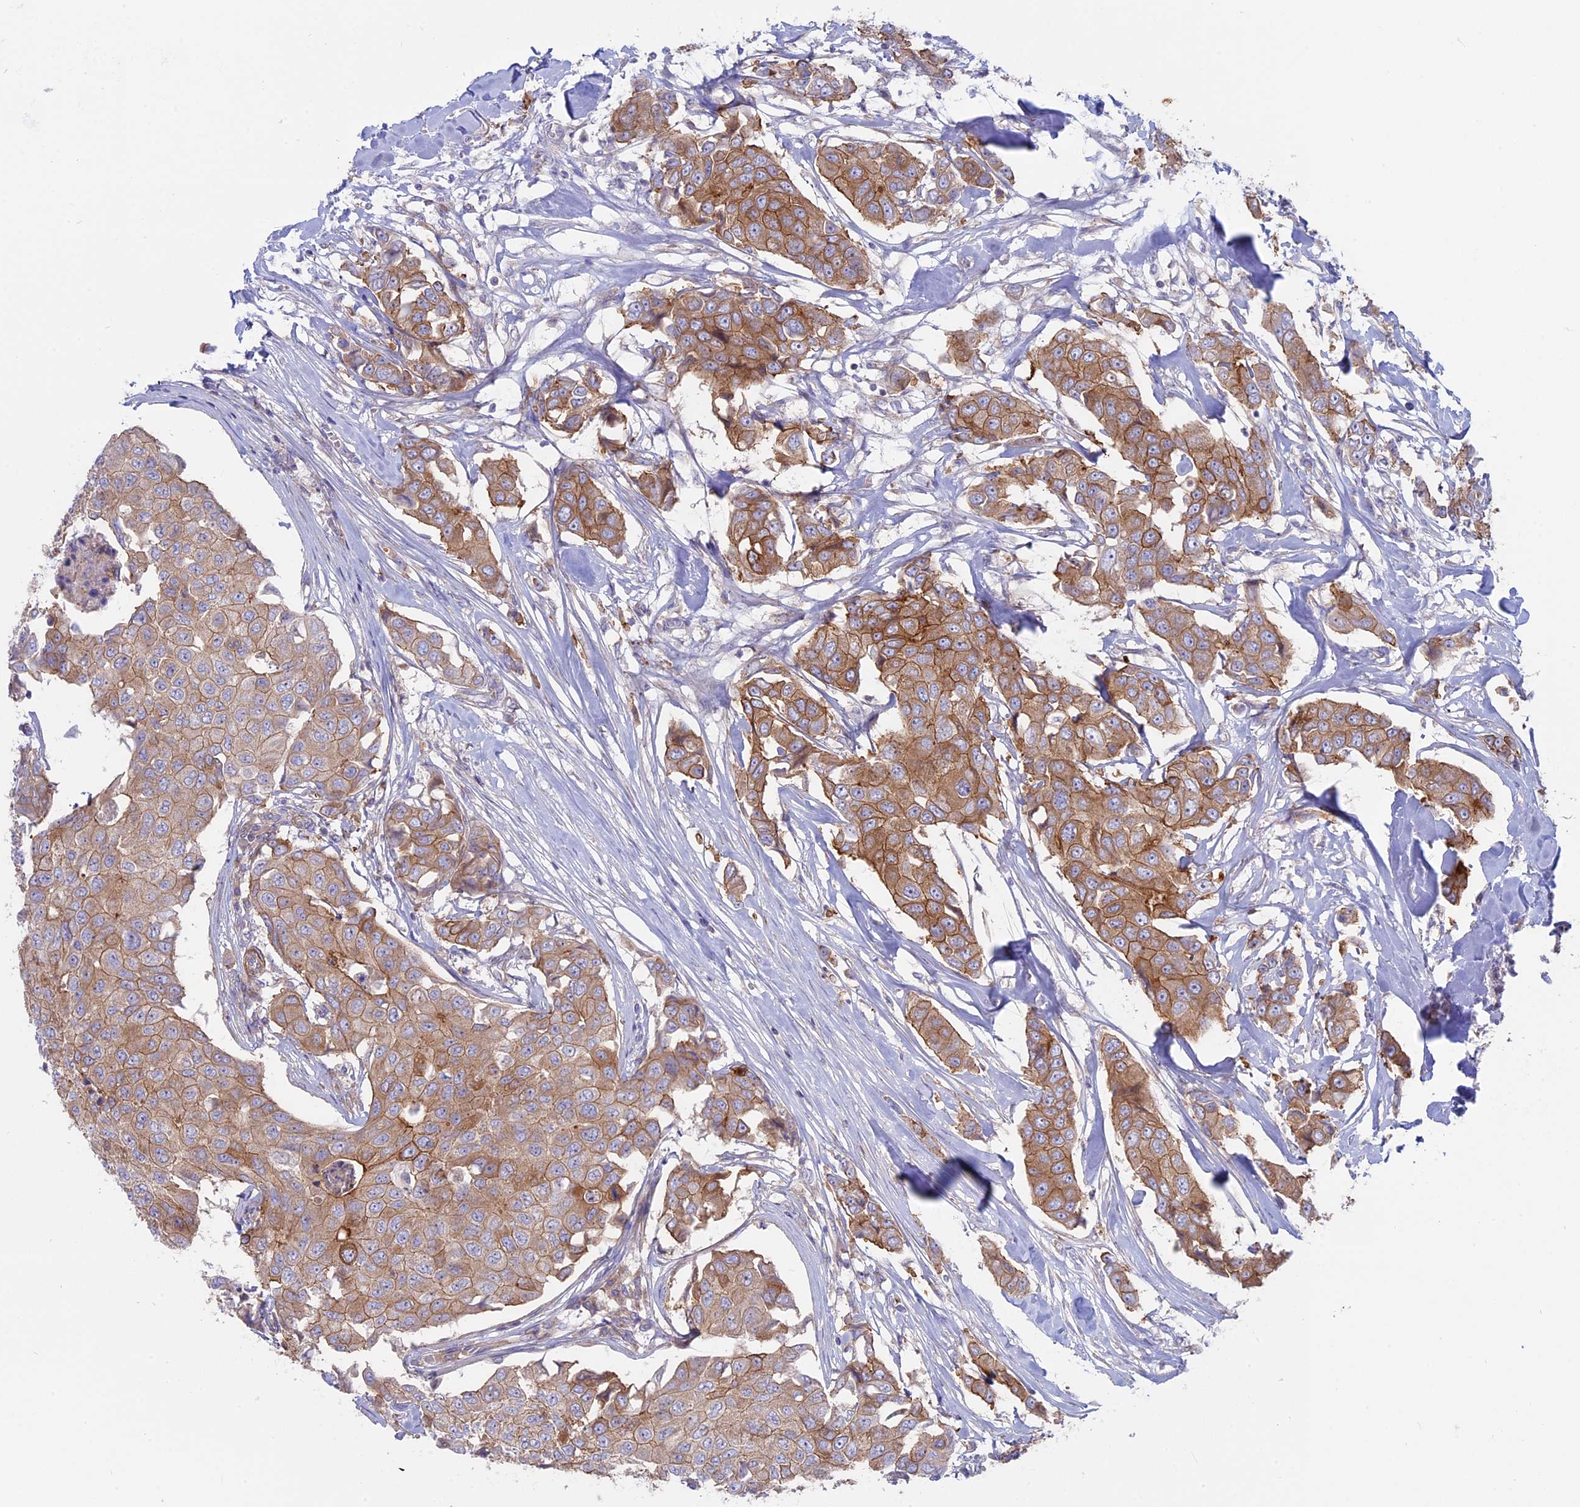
{"staining": {"intensity": "moderate", "quantity": ">75%", "location": "cytoplasmic/membranous"}, "tissue": "breast cancer", "cell_type": "Tumor cells", "image_type": "cancer", "snomed": [{"axis": "morphology", "description": "Duct carcinoma"}, {"axis": "topography", "description": "Breast"}], "caption": "A medium amount of moderate cytoplasmic/membranous positivity is identified in about >75% of tumor cells in breast cancer tissue. The staining was performed using DAB to visualize the protein expression in brown, while the nuclei were stained in blue with hematoxylin (Magnification: 20x).", "gene": "MYO5B", "patient": {"sex": "female", "age": 80}}